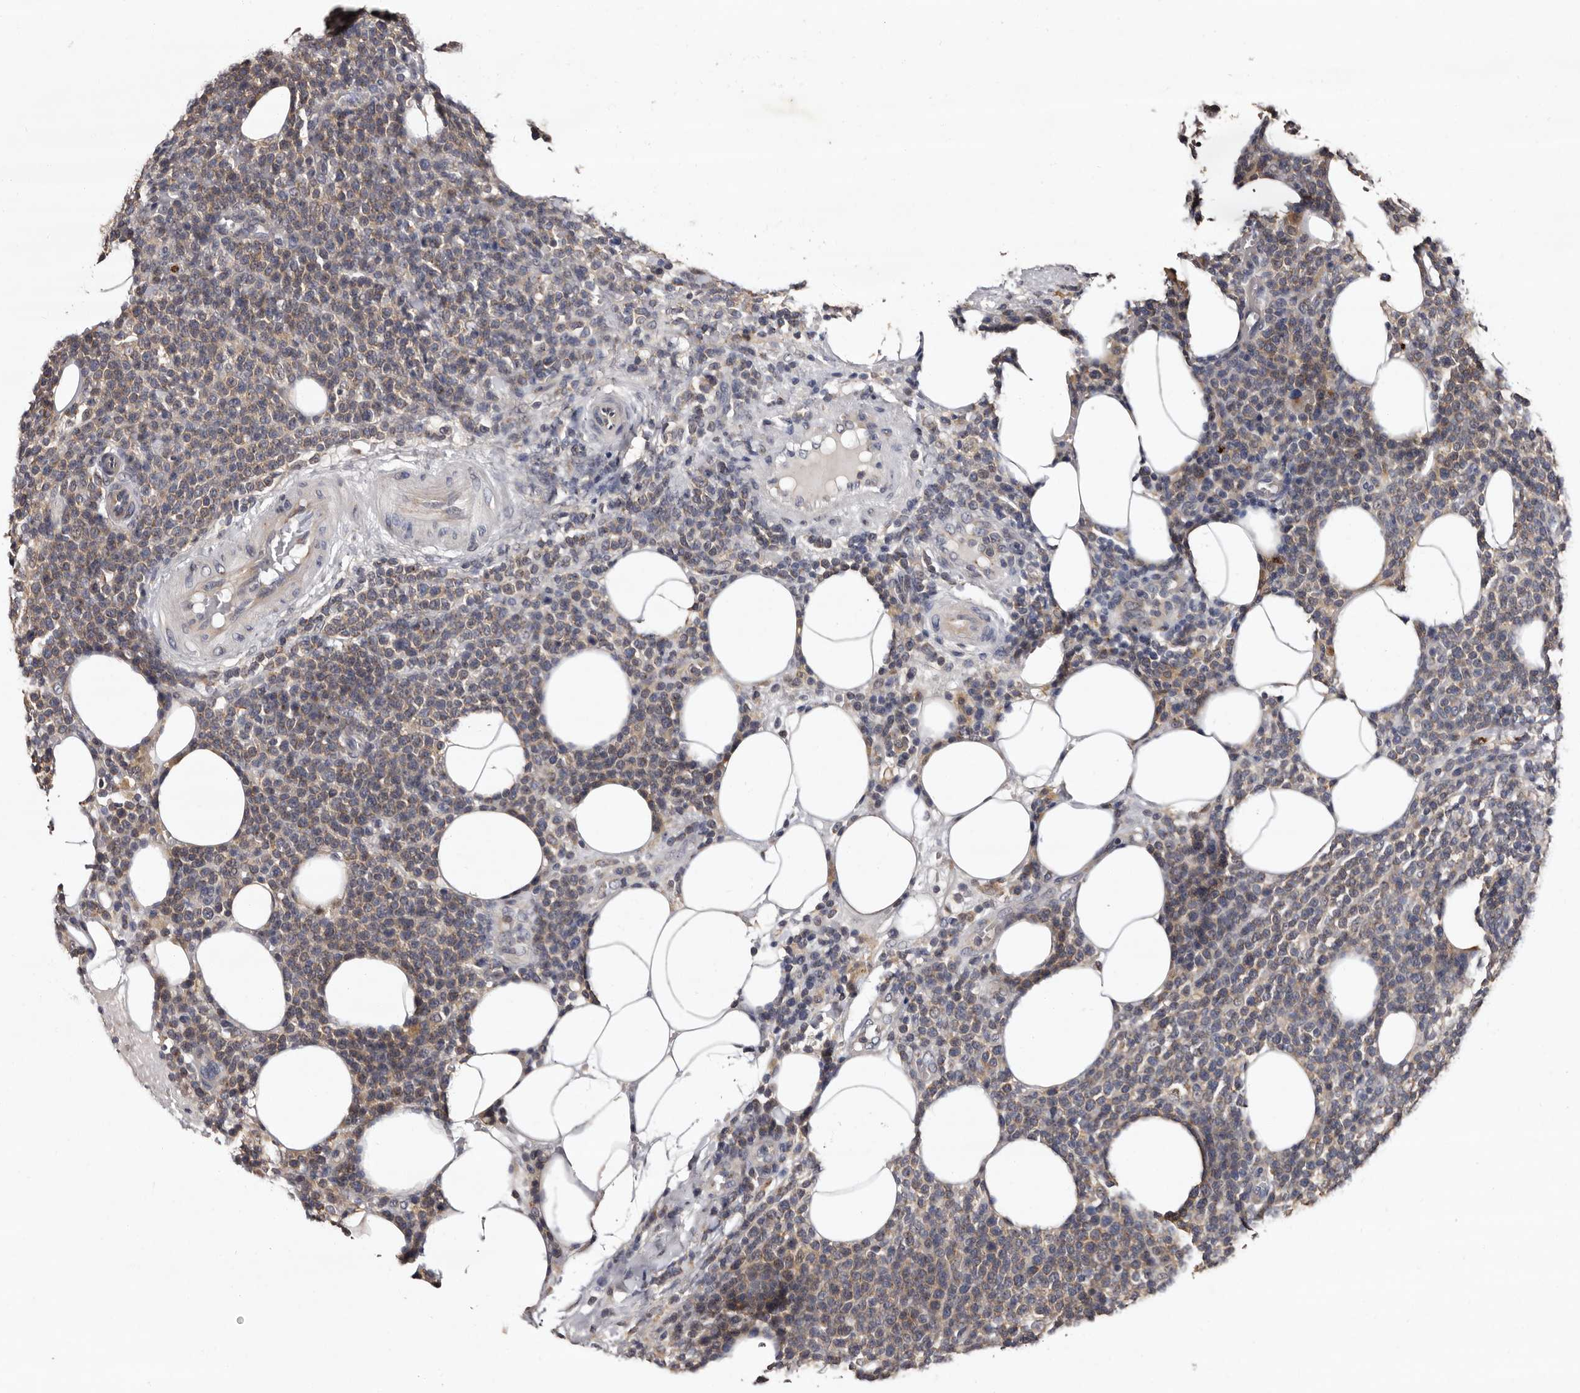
{"staining": {"intensity": "weak", "quantity": "25%-75%", "location": "cytoplasmic/membranous"}, "tissue": "lymphoma", "cell_type": "Tumor cells", "image_type": "cancer", "snomed": [{"axis": "morphology", "description": "Malignant lymphoma, non-Hodgkin's type, High grade"}, {"axis": "topography", "description": "Lymph node"}], "caption": "The immunohistochemical stain labels weak cytoplasmic/membranous staining in tumor cells of high-grade malignant lymphoma, non-Hodgkin's type tissue.", "gene": "FAM91A1", "patient": {"sex": "male", "age": 61}}